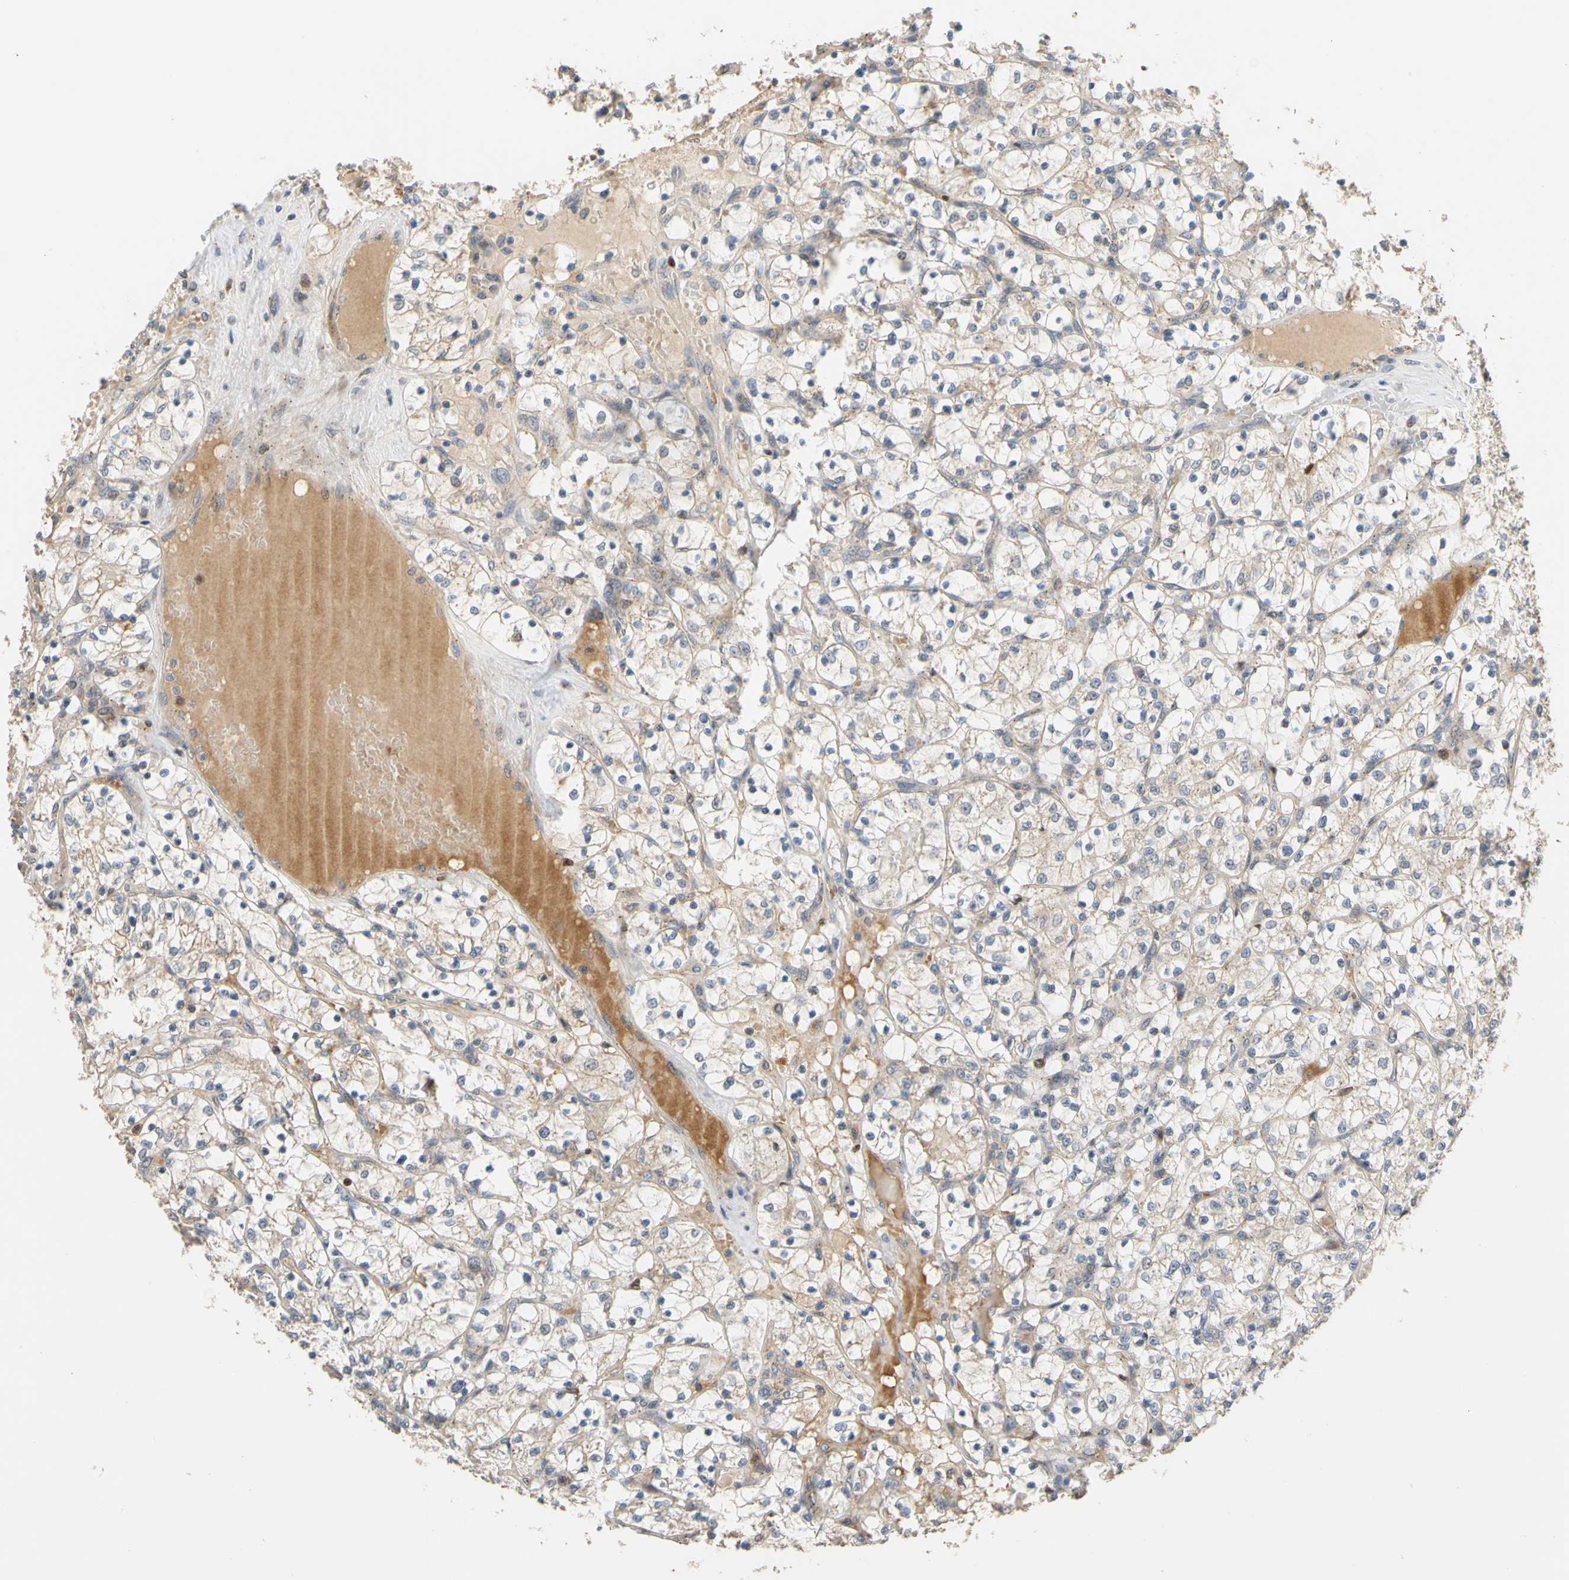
{"staining": {"intensity": "weak", "quantity": "25%-75%", "location": "cytoplasmic/membranous"}, "tissue": "renal cancer", "cell_type": "Tumor cells", "image_type": "cancer", "snomed": [{"axis": "morphology", "description": "Adenocarcinoma, NOS"}, {"axis": "topography", "description": "Kidney"}], "caption": "This histopathology image shows renal cancer stained with immunohistochemistry (IHC) to label a protein in brown. The cytoplasmic/membranous of tumor cells show weak positivity for the protein. Nuclei are counter-stained blue.", "gene": "IP6K2", "patient": {"sex": "female", "age": 69}}